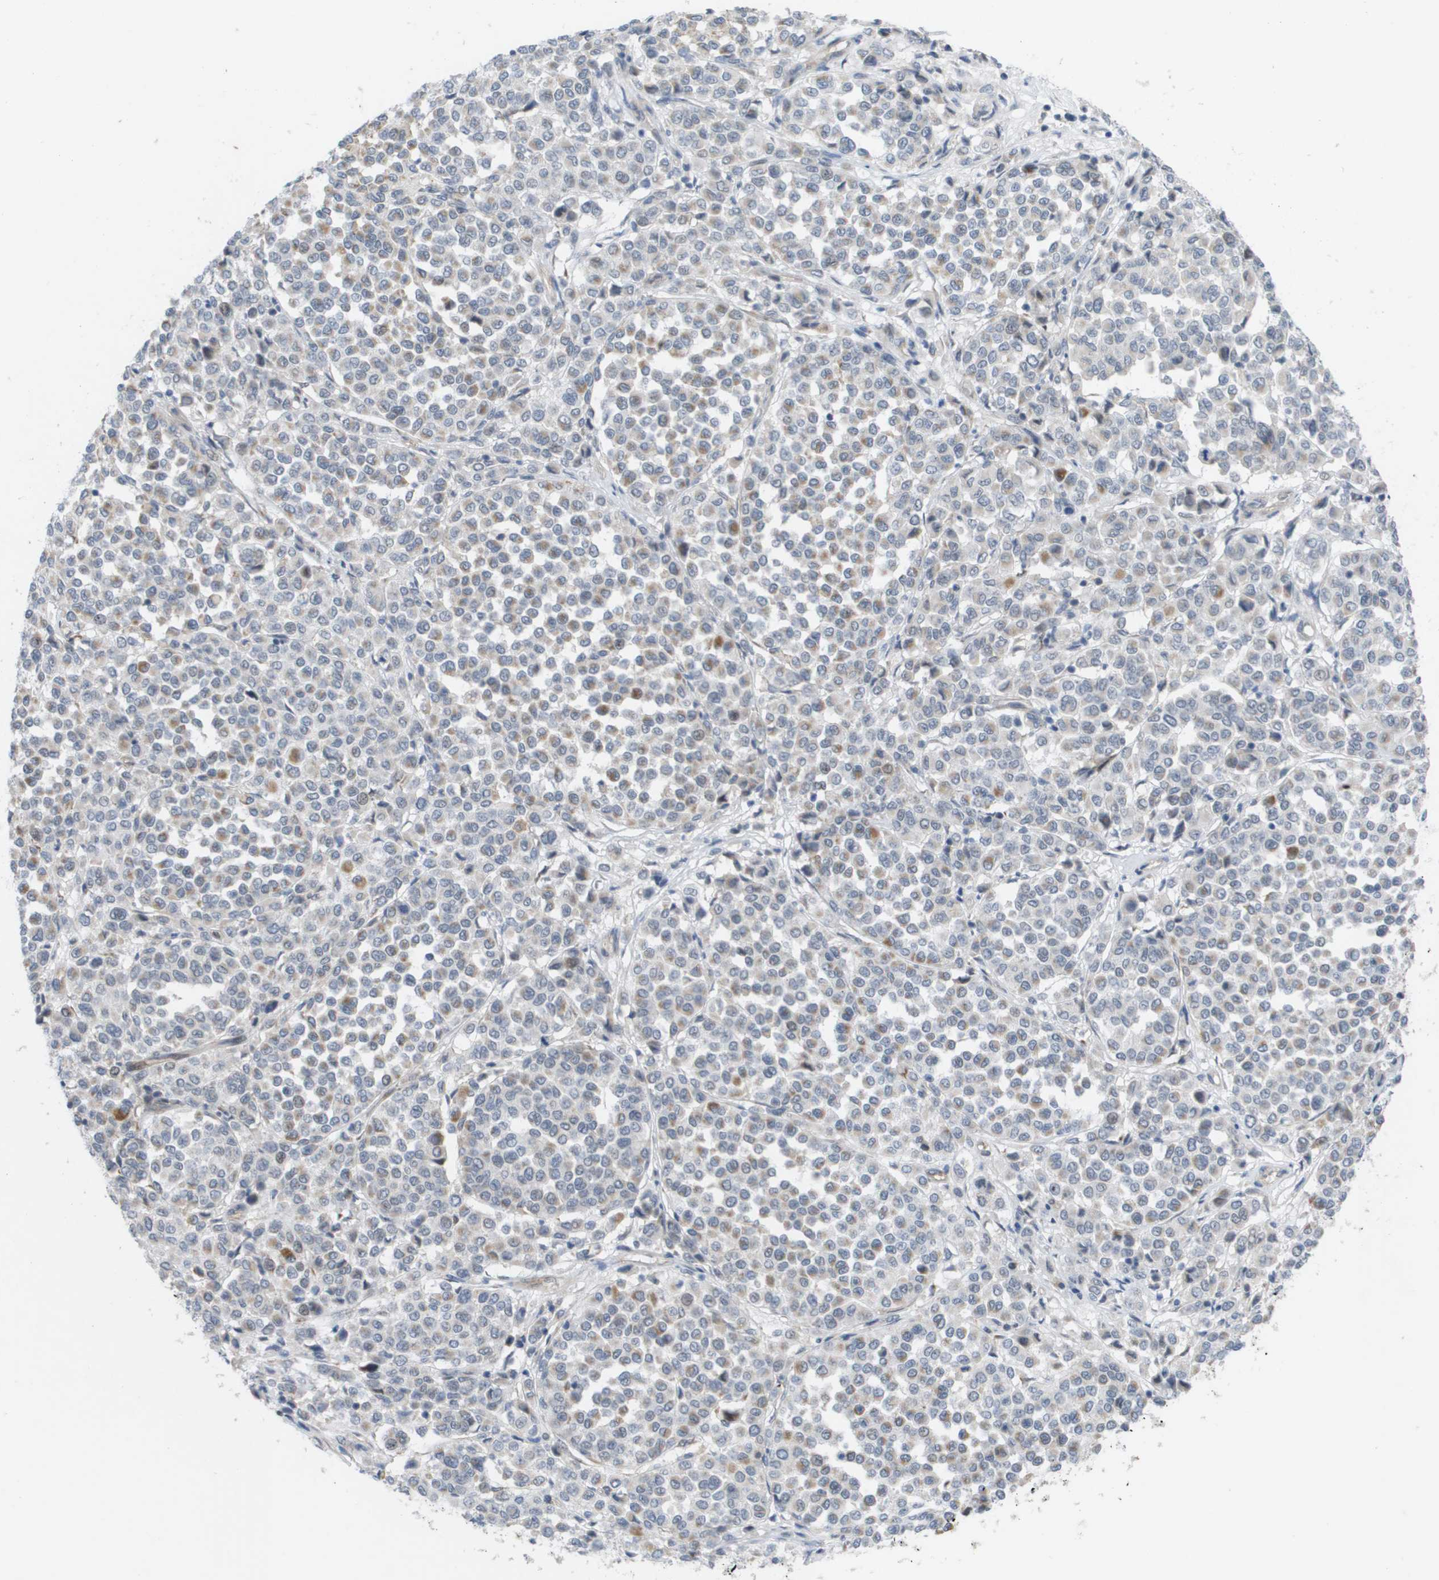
{"staining": {"intensity": "weak", "quantity": "25%-75%", "location": "cytoplasmic/membranous"}, "tissue": "melanoma", "cell_type": "Tumor cells", "image_type": "cancer", "snomed": [{"axis": "morphology", "description": "Malignant melanoma, Metastatic site"}, {"axis": "topography", "description": "Pancreas"}], "caption": "A histopathology image of malignant melanoma (metastatic site) stained for a protein shows weak cytoplasmic/membranous brown staining in tumor cells. Using DAB (brown) and hematoxylin (blue) stains, captured at high magnification using brightfield microscopy.", "gene": "MTARC2", "patient": {"sex": "female", "age": 30}}